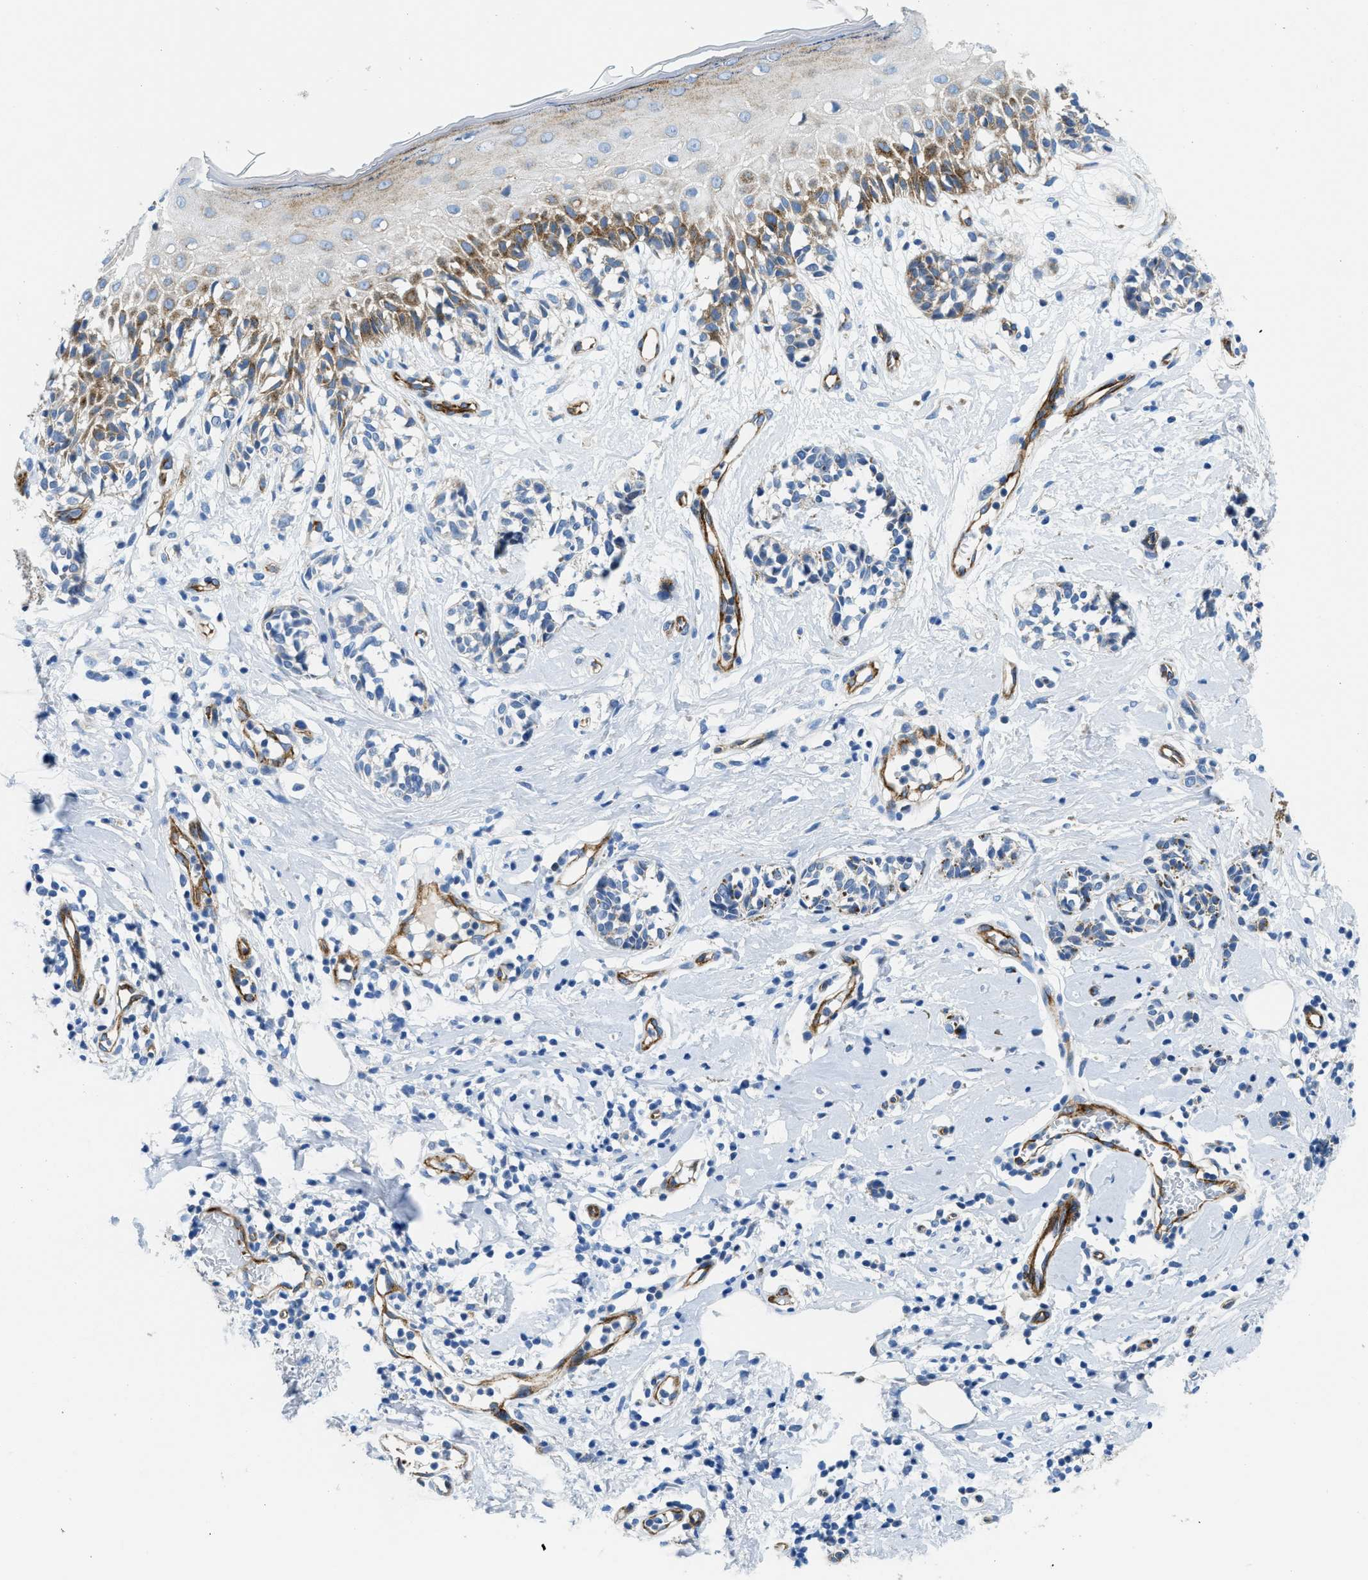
{"staining": {"intensity": "negative", "quantity": "none", "location": "none"}, "tissue": "melanoma", "cell_type": "Tumor cells", "image_type": "cancer", "snomed": [{"axis": "morphology", "description": "Malignant melanoma, NOS"}, {"axis": "topography", "description": "Skin"}], "caption": "Tumor cells are negative for brown protein staining in melanoma.", "gene": "CUTA", "patient": {"sex": "male", "age": 64}}